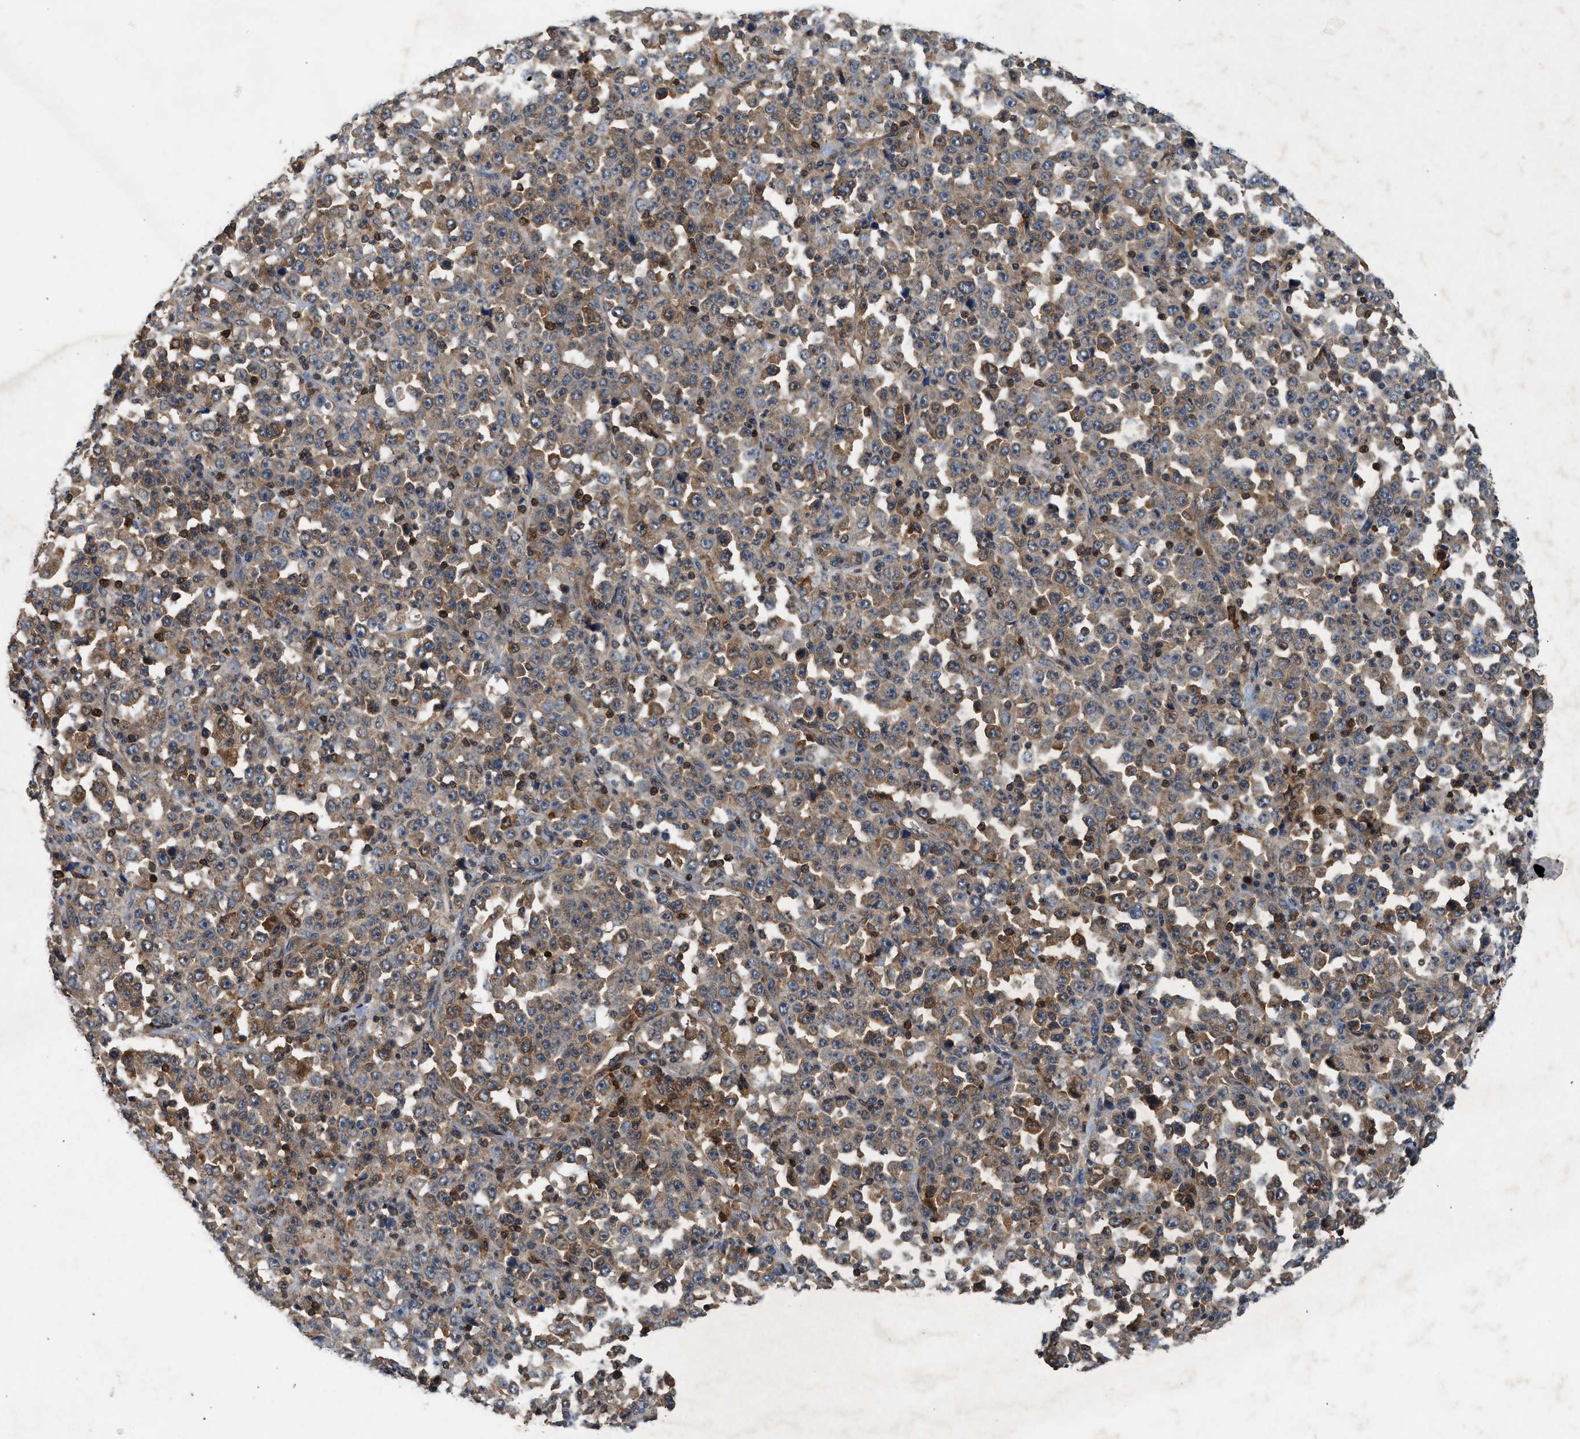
{"staining": {"intensity": "moderate", "quantity": ">75%", "location": "cytoplasmic/membranous"}, "tissue": "stomach cancer", "cell_type": "Tumor cells", "image_type": "cancer", "snomed": [{"axis": "morphology", "description": "Normal tissue, NOS"}, {"axis": "morphology", "description": "Adenocarcinoma, NOS"}, {"axis": "topography", "description": "Stomach, upper"}, {"axis": "topography", "description": "Stomach"}], "caption": "DAB (3,3'-diaminobenzidine) immunohistochemical staining of stomach adenocarcinoma shows moderate cytoplasmic/membranous protein staining in about >75% of tumor cells.", "gene": "OXSR1", "patient": {"sex": "male", "age": 59}}